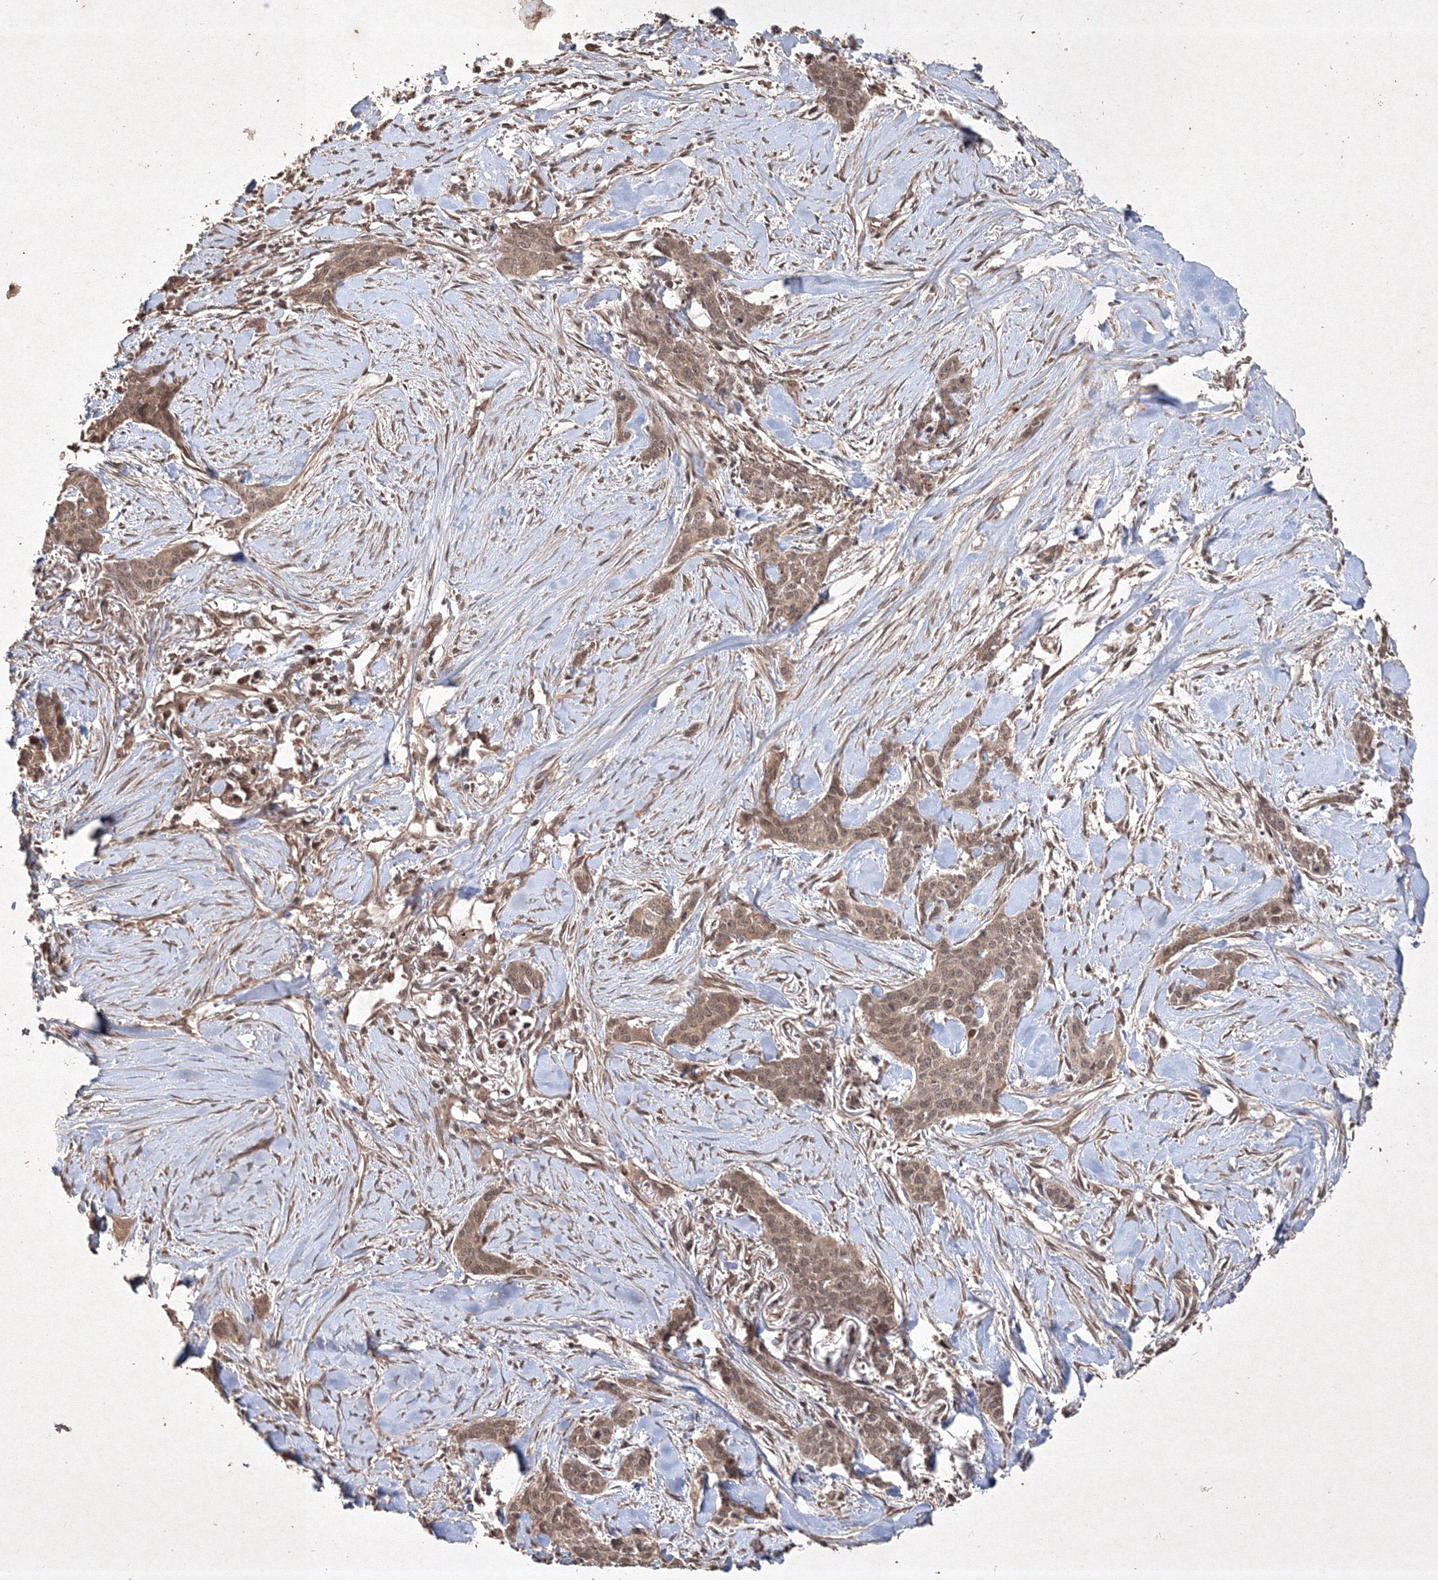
{"staining": {"intensity": "weak", "quantity": ">75%", "location": "cytoplasmic/membranous,nuclear"}, "tissue": "skin cancer", "cell_type": "Tumor cells", "image_type": "cancer", "snomed": [{"axis": "morphology", "description": "Basal cell carcinoma"}, {"axis": "topography", "description": "Skin"}], "caption": "This is a photomicrograph of IHC staining of skin cancer (basal cell carcinoma), which shows weak positivity in the cytoplasmic/membranous and nuclear of tumor cells.", "gene": "PELI3", "patient": {"sex": "female", "age": 64}}